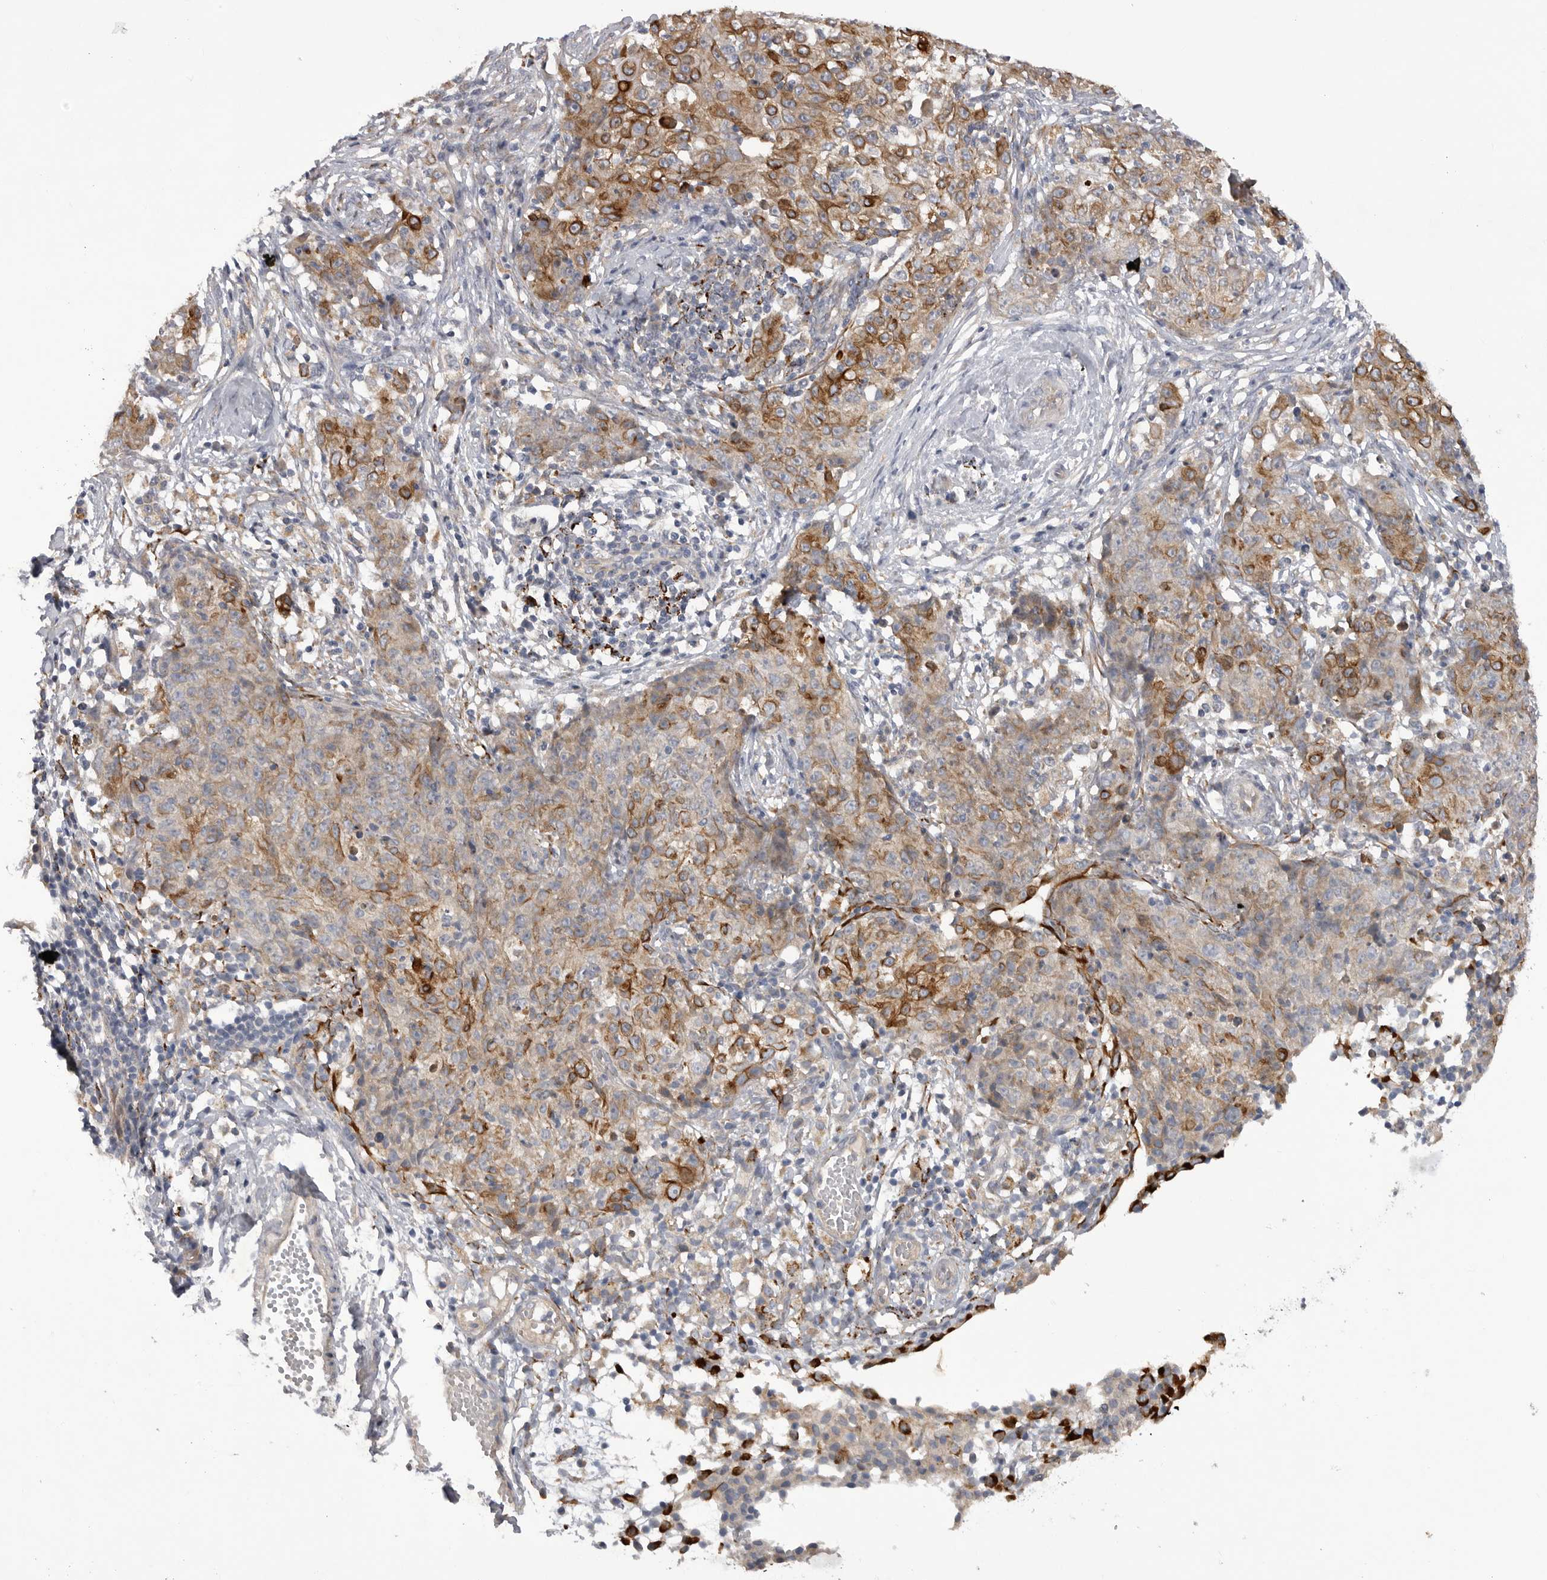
{"staining": {"intensity": "moderate", "quantity": "<25%", "location": "cytoplasmic/membranous"}, "tissue": "ovarian cancer", "cell_type": "Tumor cells", "image_type": "cancer", "snomed": [{"axis": "morphology", "description": "Carcinoma, endometroid"}, {"axis": "topography", "description": "Ovary"}], "caption": "Immunohistochemistry staining of ovarian cancer, which reveals low levels of moderate cytoplasmic/membranous positivity in about <25% of tumor cells indicating moderate cytoplasmic/membranous protein expression. The staining was performed using DAB (3,3'-diaminobenzidine) (brown) for protein detection and nuclei were counterstained in hematoxylin (blue).", "gene": "DHDDS", "patient": {"sex": "female", "age": 42}}